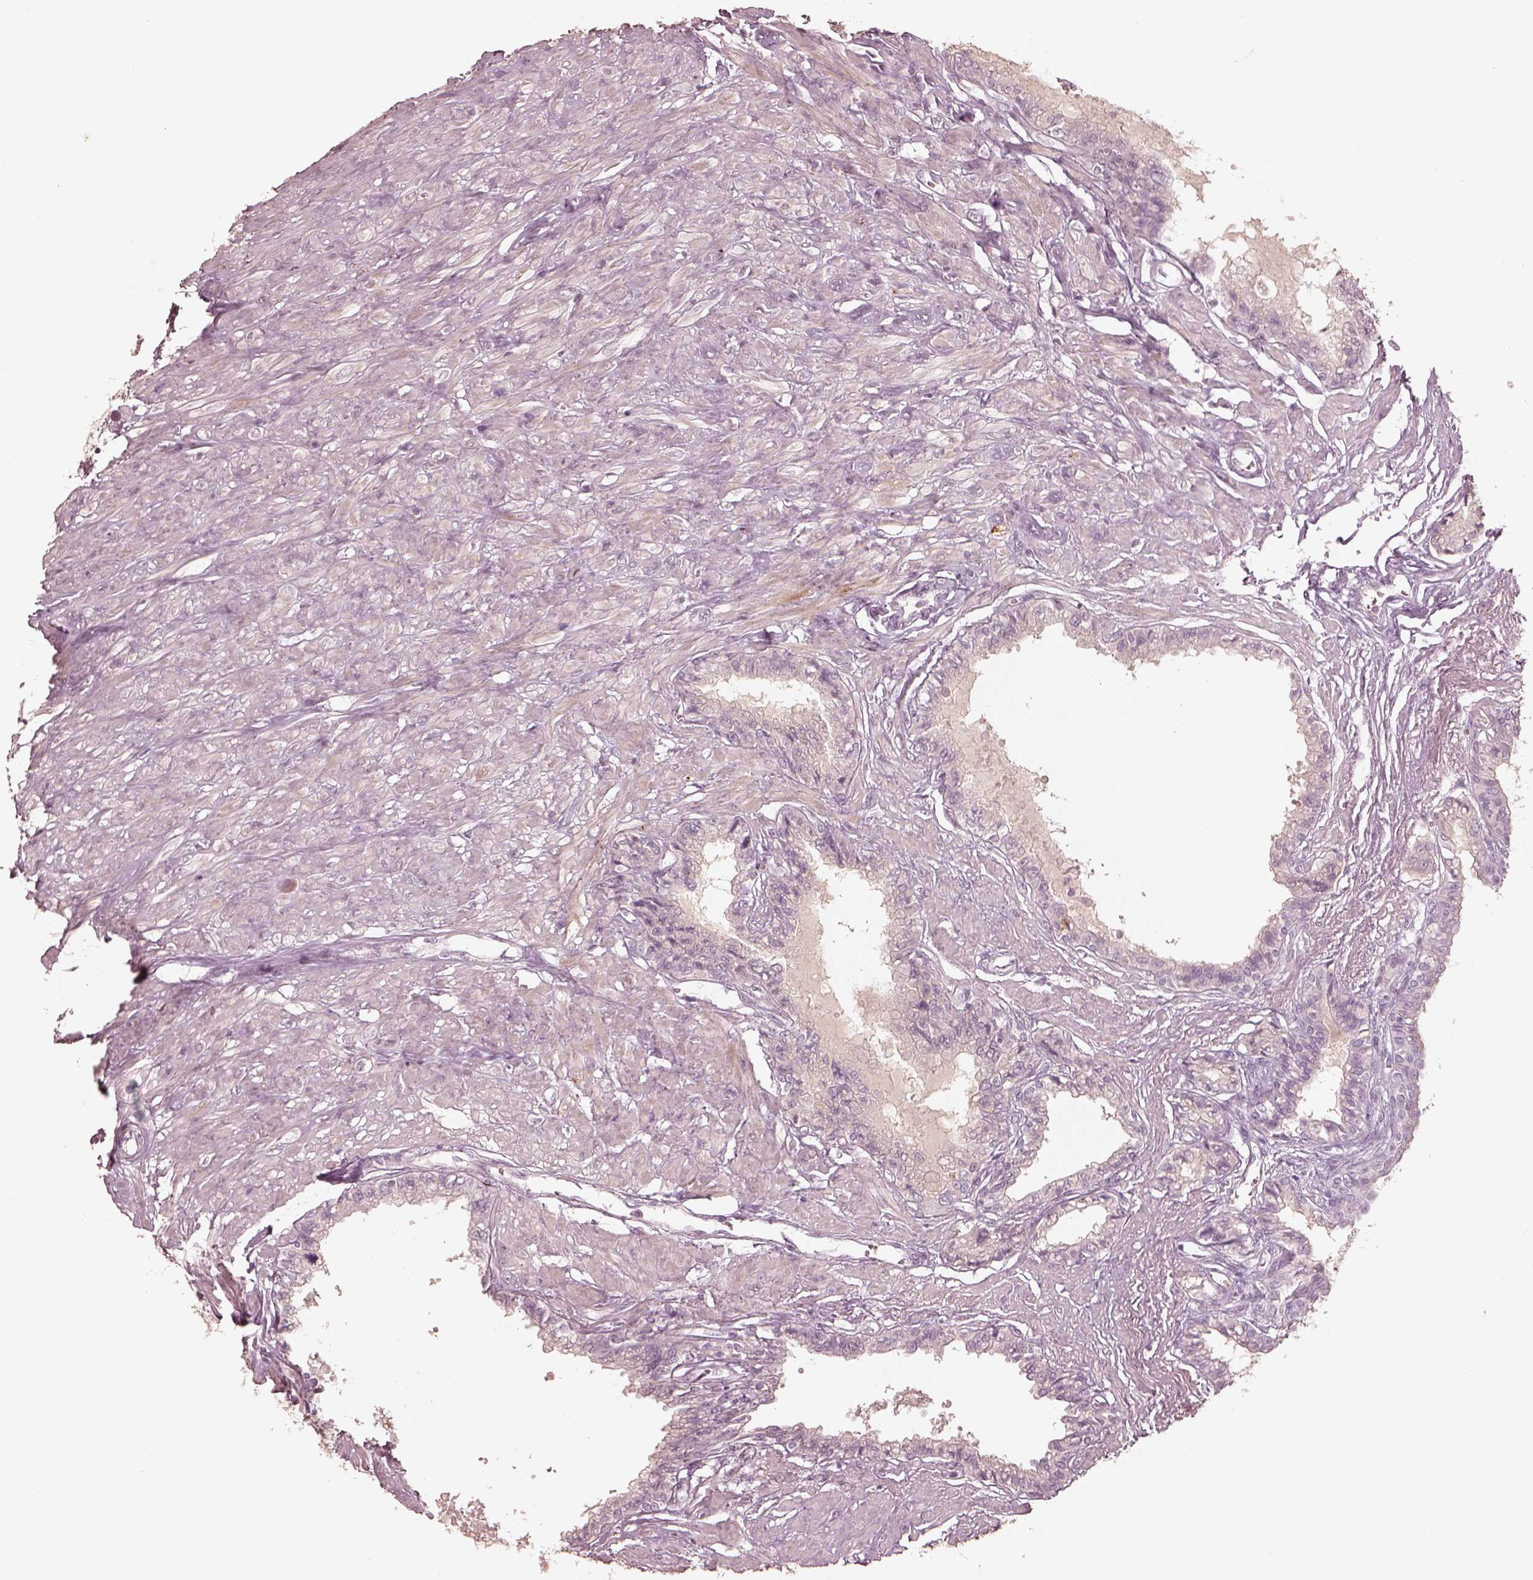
{"staining": {"intensity": "negative", "quantity": "none", "location": "none"}, "tissue": "seminal vesicle", "cell_type": "Glandular cells", "image_type": "normal", "snomed": [{"axis": "morphology", "description": "Normal tissue, NOS"}, {"axis": "morphology", "description": "Urothelial carcinoma, NOS"}, {"axis": "topography", "description": "Urinary bladder"}, {"axis": "topography", "description": "Seminal veicle"}], "caption": "This is a photomicrograph of immunohistochemistry staining of benign seminal vesicle, which shows no positivity in glandular cells.", "gene": "MADCAM1", "patient": {"sex": "male", "age": 76}}